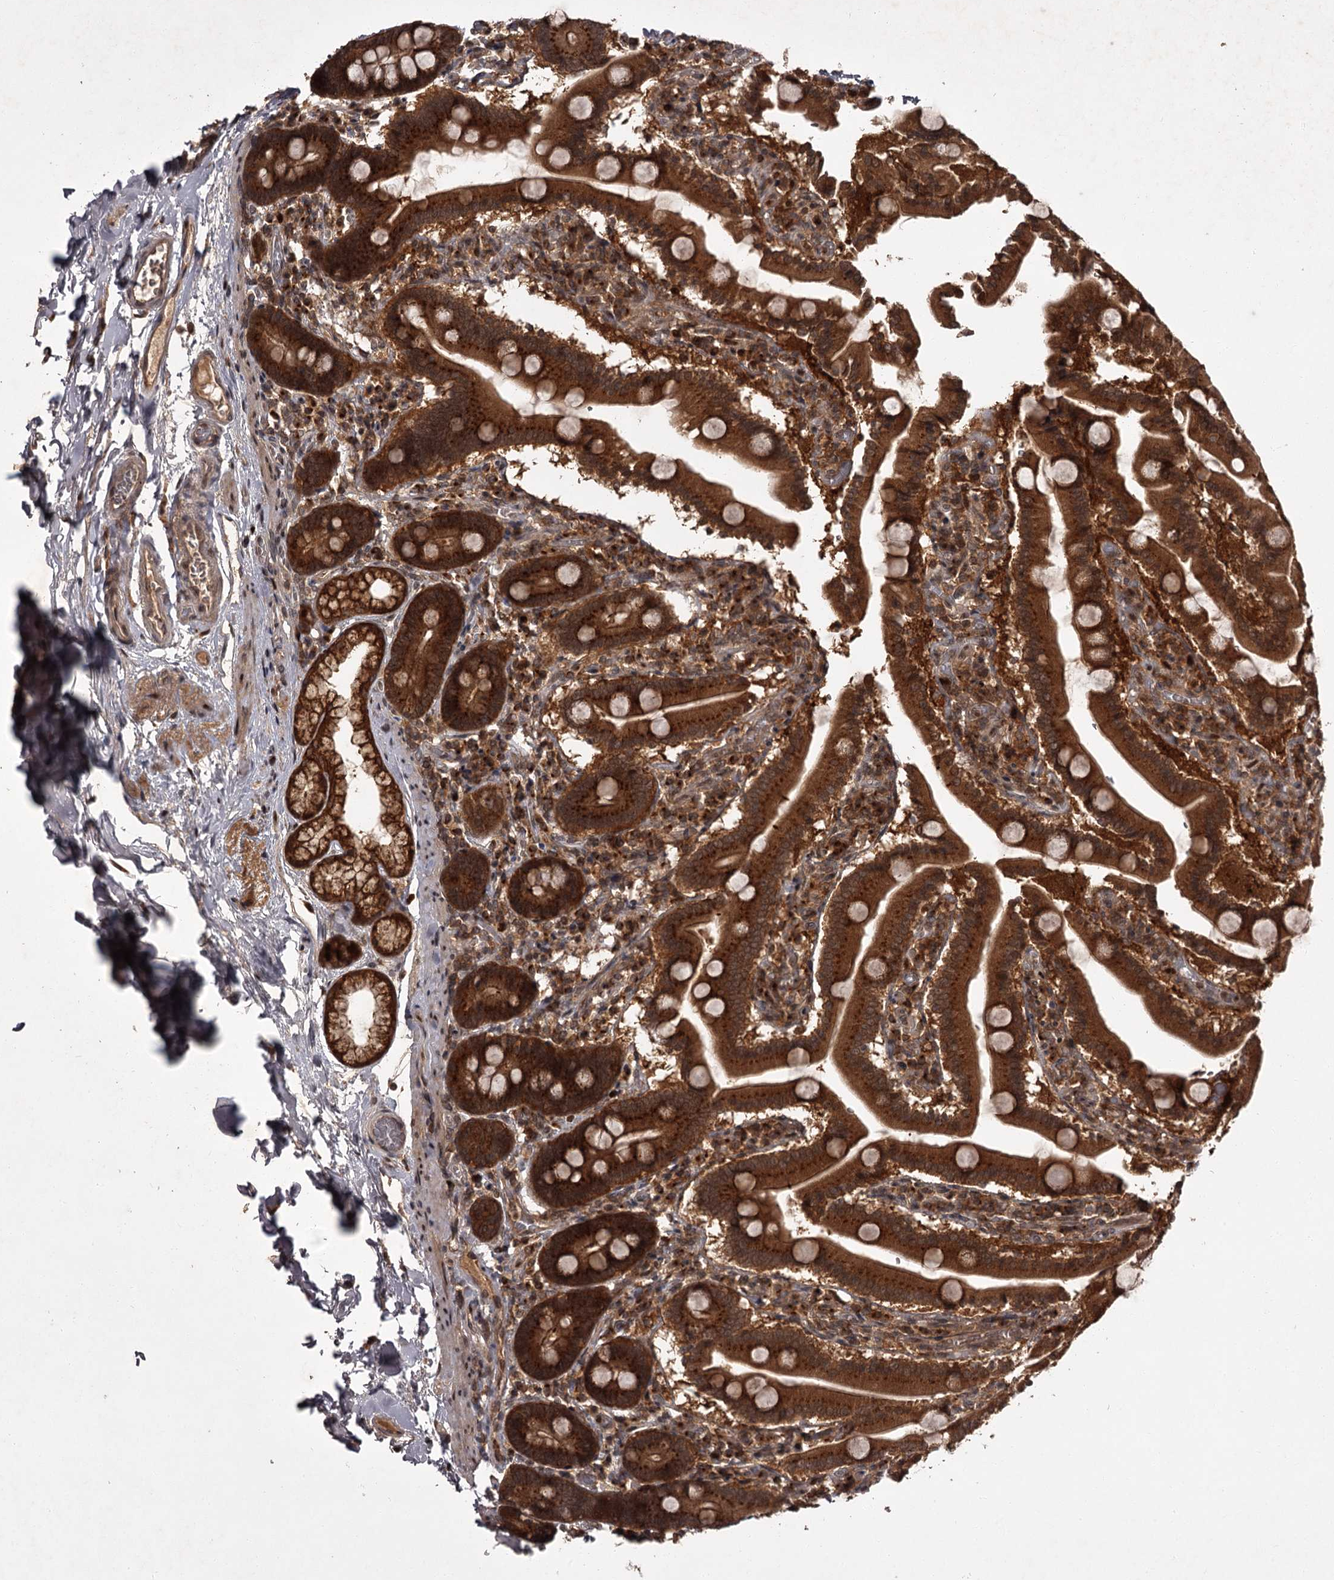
{"staining": {"intensity": "strong", "quantity": ">75%", "location": "cytoplasmic/membranous"}, "tissue": "duodenum", "cell_type": "Glandular cells", "image_type": "normal", "snomed": [{"axis": "morphology", "description": "Normal tissue, NOS"}, {"axis": "topography", "description": "Duodenum"}], "caption": "Protein analysis of normal duodenum demonstrates strong cytoplasmic/membranous staining in about >75% of glandular cells.", "gene": "TBC1D23", "patient": {"sex": "male", "age": 55}}